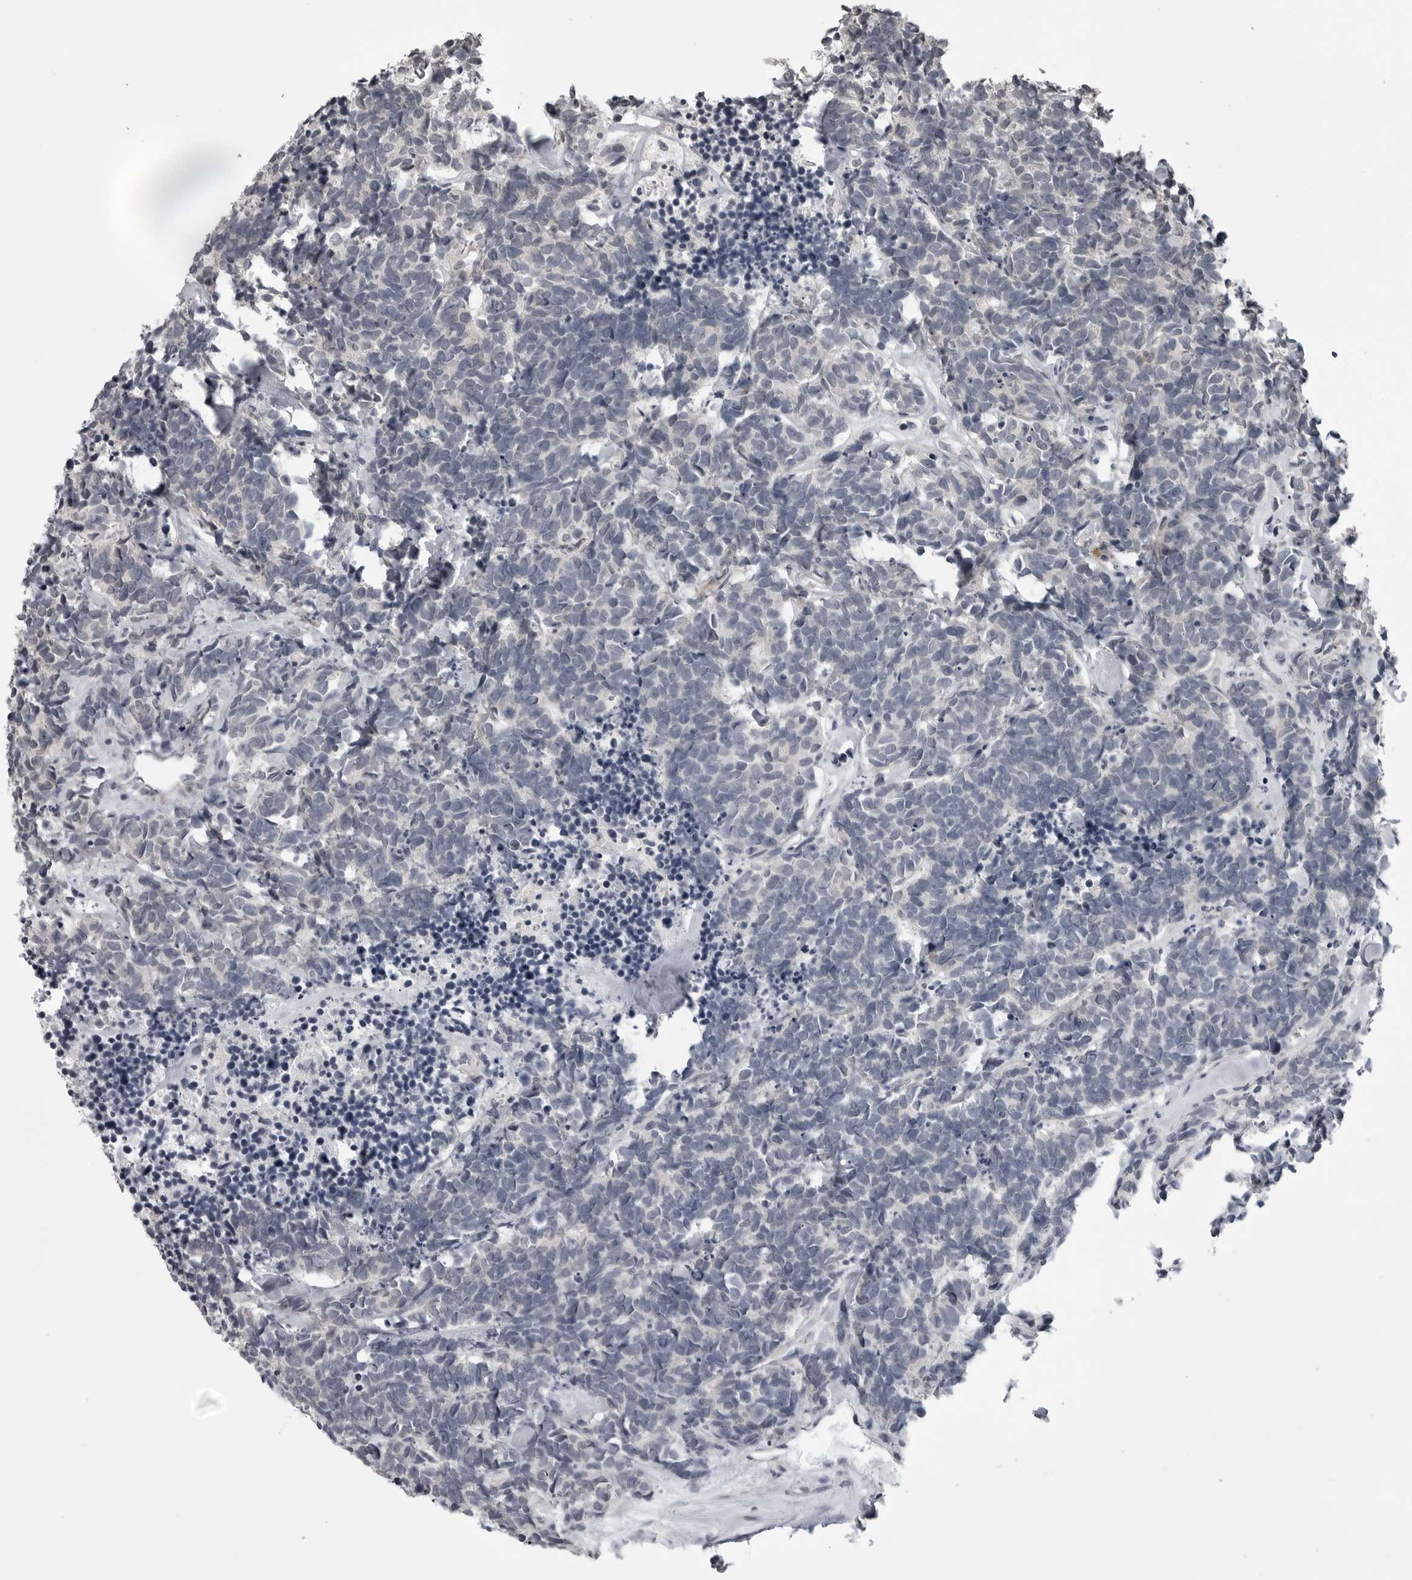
{"staining": {"intensity": "negative", "quantity": "none", "location": "none"}, "tissue": "carcinoid", "cell_type": "Tumor cells", "image_type": "cancer", "snomed": [{"axis": "morphology", "description": "Carcinoma, NOS"}, {"axis": "morphology", "description": "Carcinoid, malignant, NOS"}, {"axis": "topography", "description": "Urinary bladder"}], "caption": "An immunohistochemistry micrograph of carcinoid (malignant) is shown. There is no staining in tumor cells of carcinoid (malignant). The staining is performed using DAB (3,3'-diaminobenzidine) brown chromogen with nuclei counter-stained in using hematoxylin.", "gene": "LYSMD1", "patient": {"sex": "male", "age": 57}}